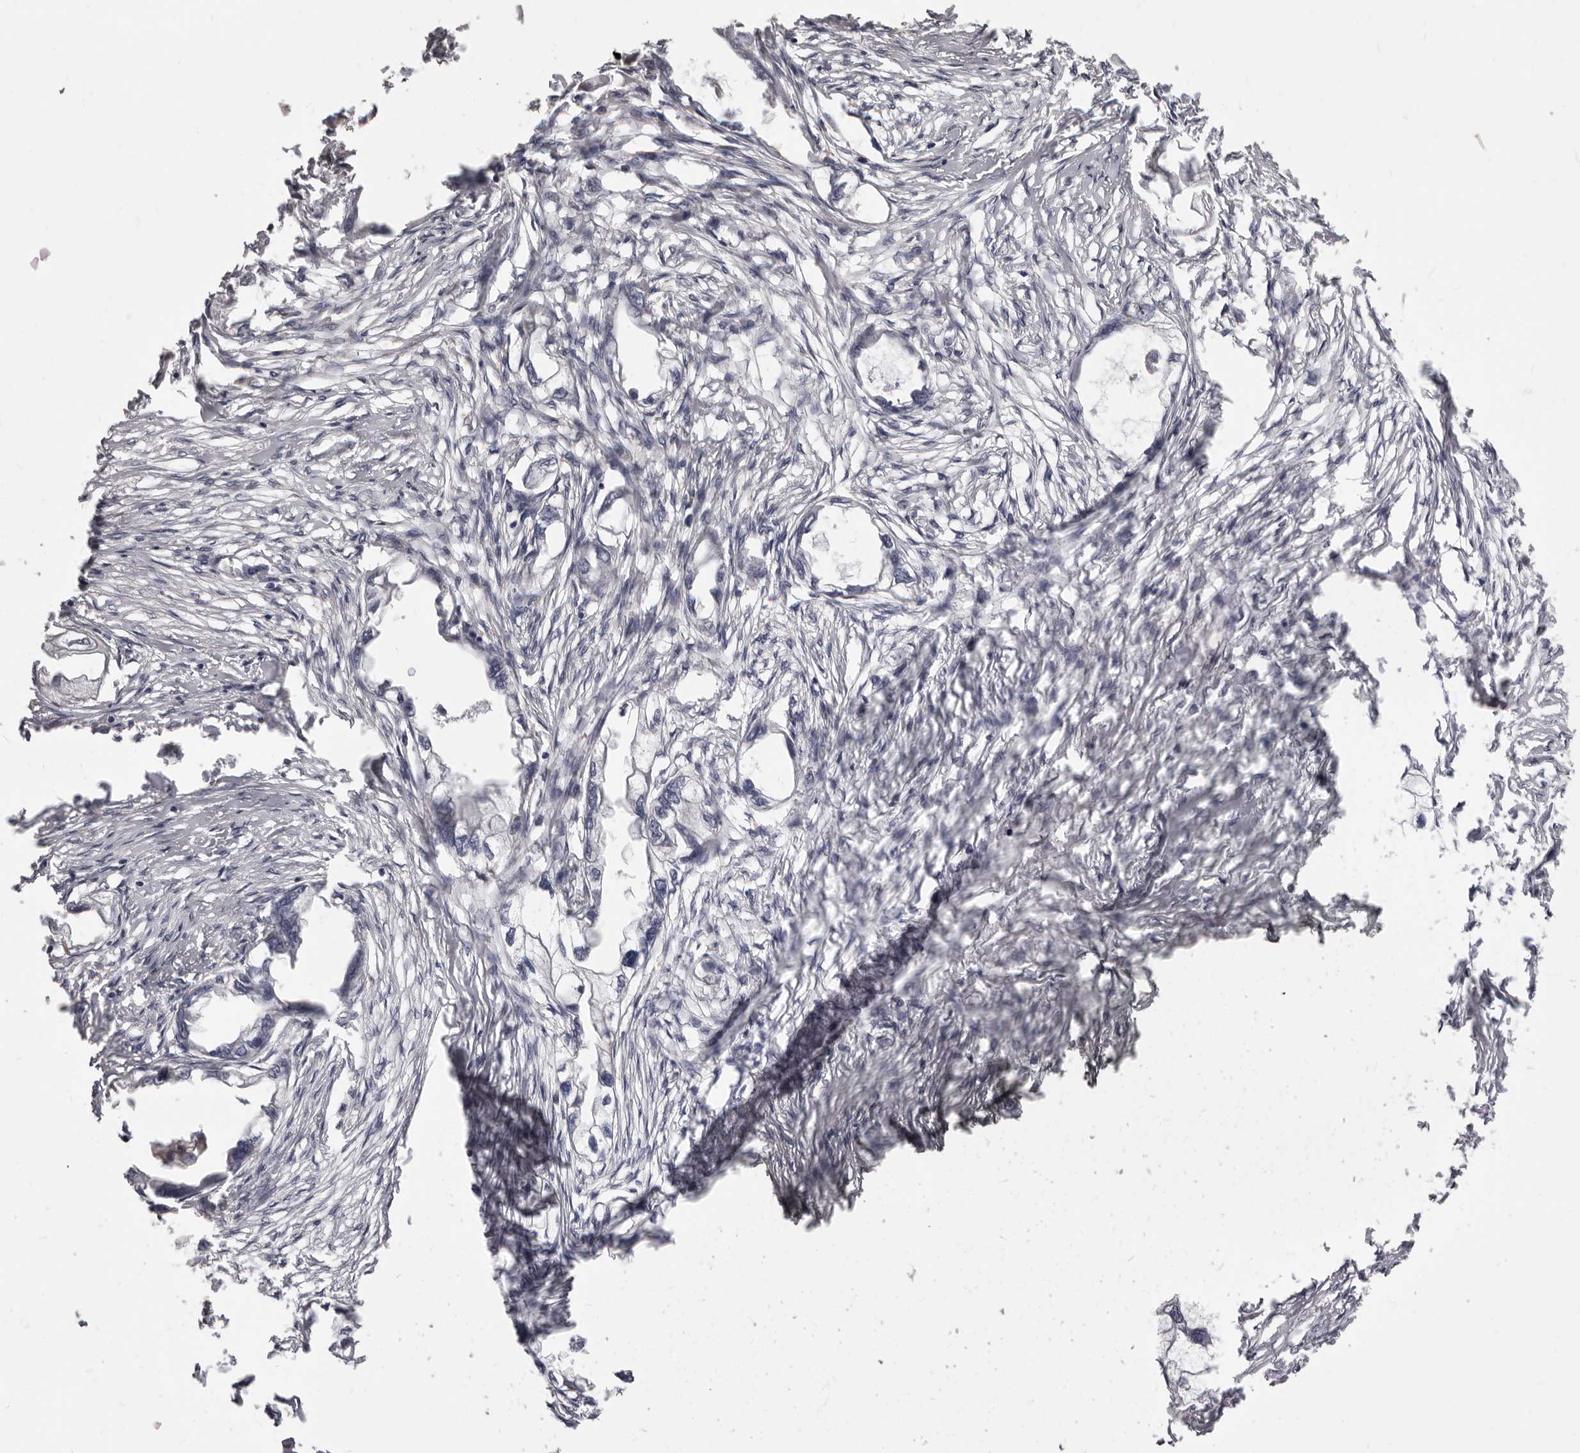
{"staining": {"intensity": "negative", "quantity": "none", "location": "none"}, "tissue": "endometrial cancer", "cell_type": "Tumor cells", "image_type": "cancer", "snomed": [{"axis": "morphology", "description": "Adenocarcinoma, NOS"}, {"axis": "morphology", "description": "Adenocarcinoma, metastatic, NOS"}, {"axis": "topography", "description": "Adipose tissue"}, {"axis": "topography", "description": "Endometrium"}], "caption": "Human adenocarcinoma (endometrial) stained for a protein using immunohistochemistry demonstrates no expression in tumor cells.", "gene": "PI4K2A", "patient": {"sex": "female", "age": 67}}